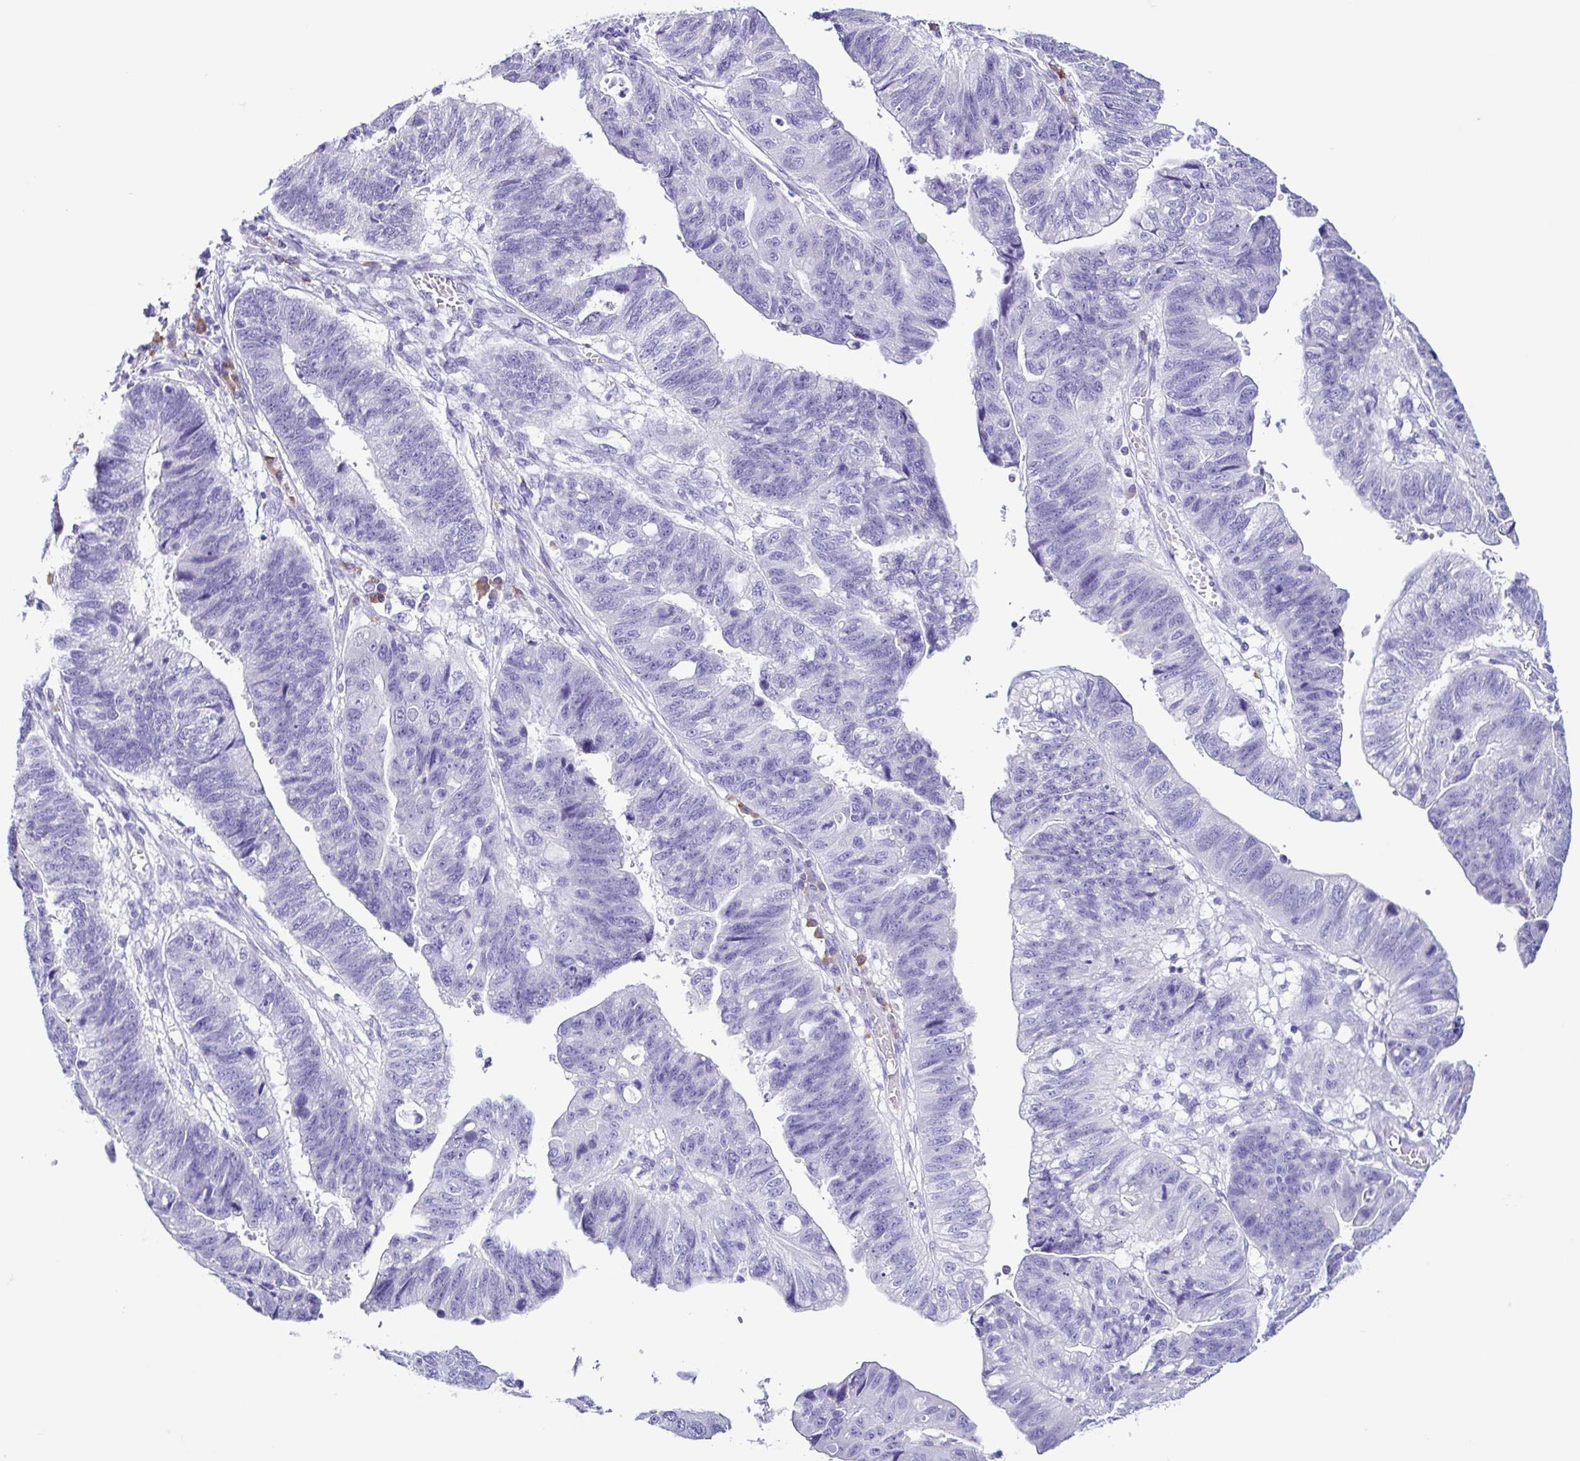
{"staining": {"intensity": "negative", "quantity": "none", "location": "none"}, "tissue": "stomach cancer", "cell_type": "Tumor cells", "image_type": "cancer", "snomed": [{"axis": "morphology", "description": "Adenocarcinoma, NOS"}, {"axis": "topography", "description": "Stomach"}], "caption": "The immunohistochemistry (IHC) histopathology image has no significant staining in tumor cells of stomach adenocarcinoma tissue.", "gene": "PIGF", "patient": {"sex": "male", "age": 59}}